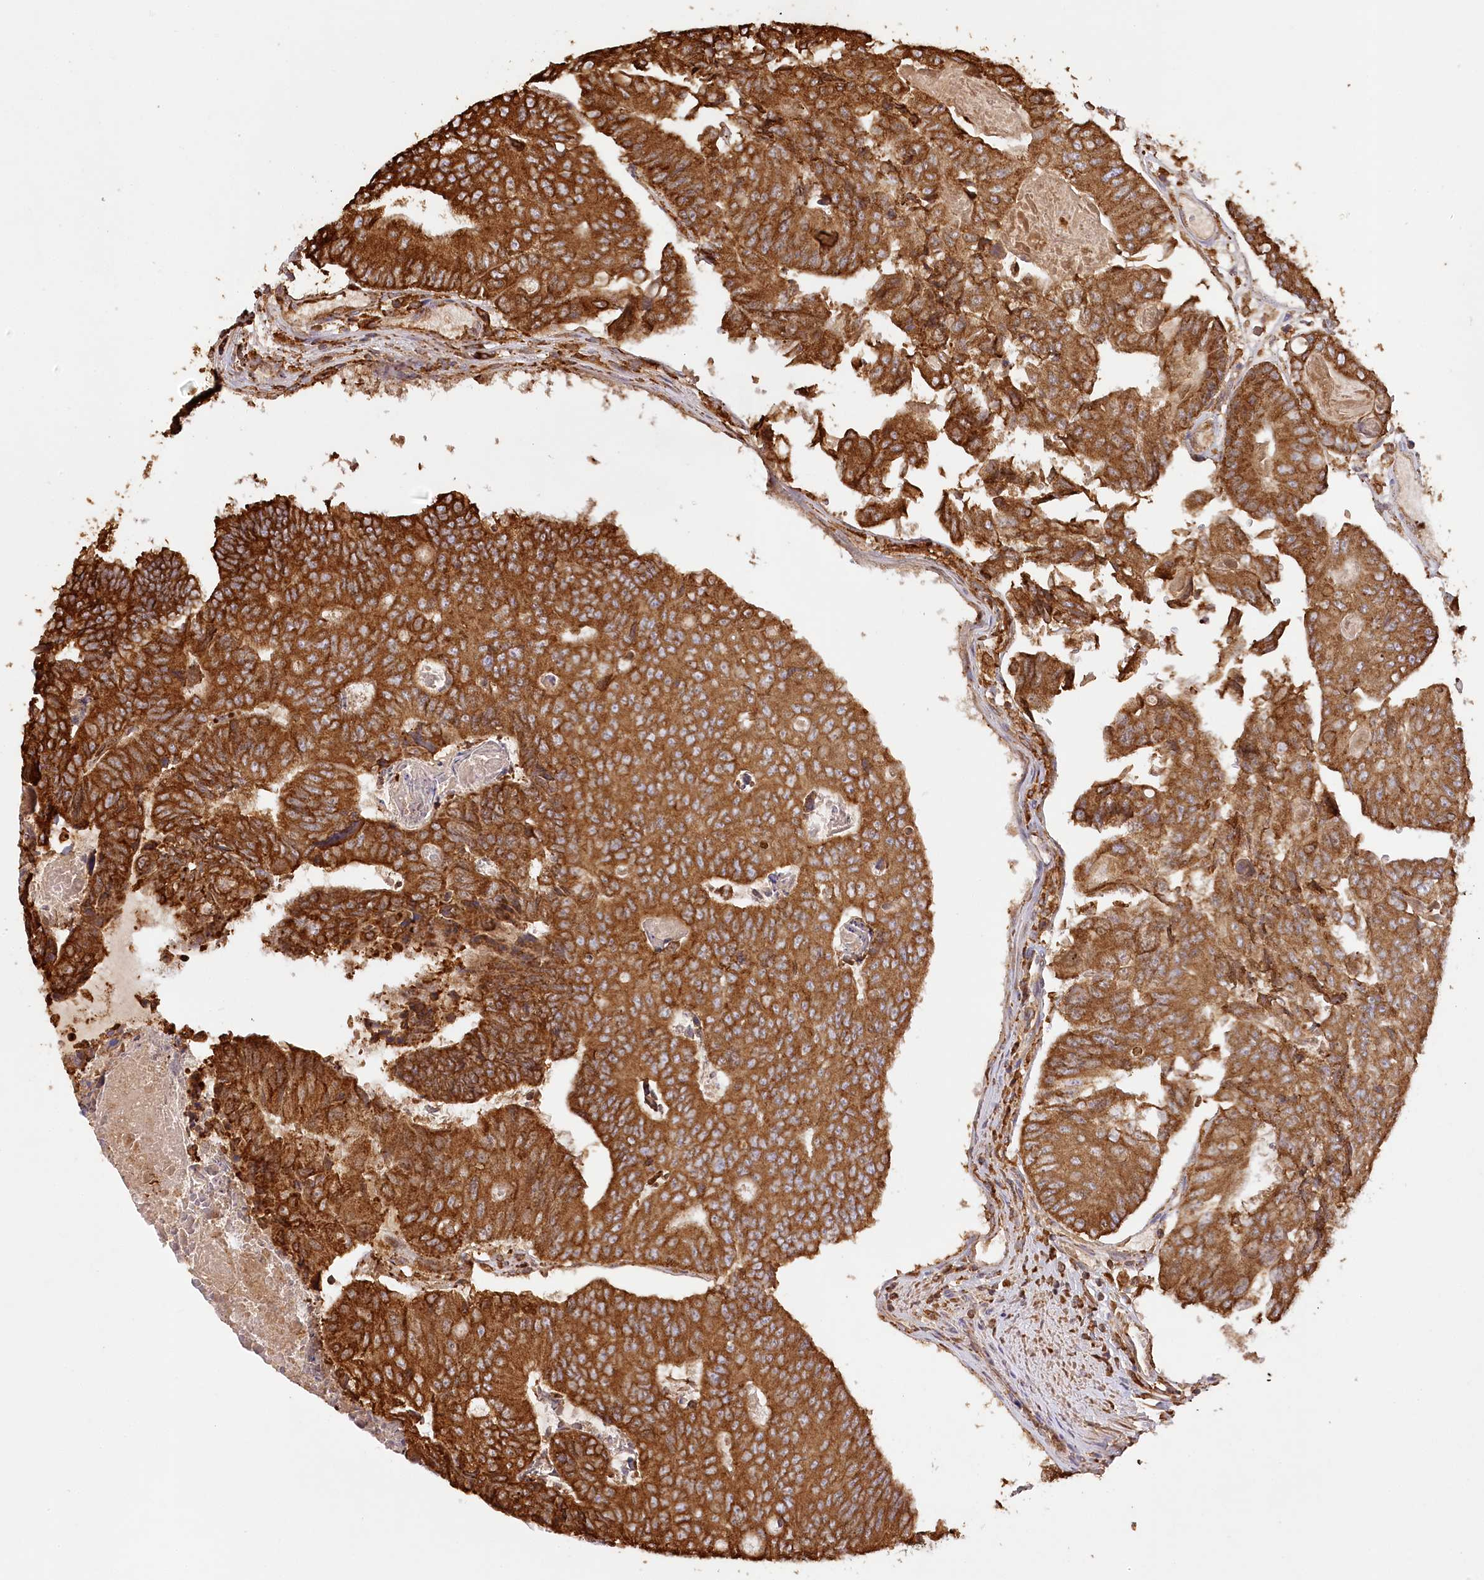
{"staining": {"intensity": "strong", "quantity": ">75%", "location": "cytoplasmic/membranous"}, "tissue": "colorectal cancer", "cell_type": "Tumor cells", "image_type": "cancer", "snomed": [{"axis": "morphology", "description": "Adenocarcinoma, NOS"}, {"axis": "topography", "description": "Colon"}], "caption": "This photomicrograph shows immunohistochemistry staining of colorectal cancer (adenocarcinoma), with high strong cytoplasmic/membranous staining in approximately >75% of tumor cells.", "gene": "ACAP2", "patient": {"sex": "female", "age": 67}}